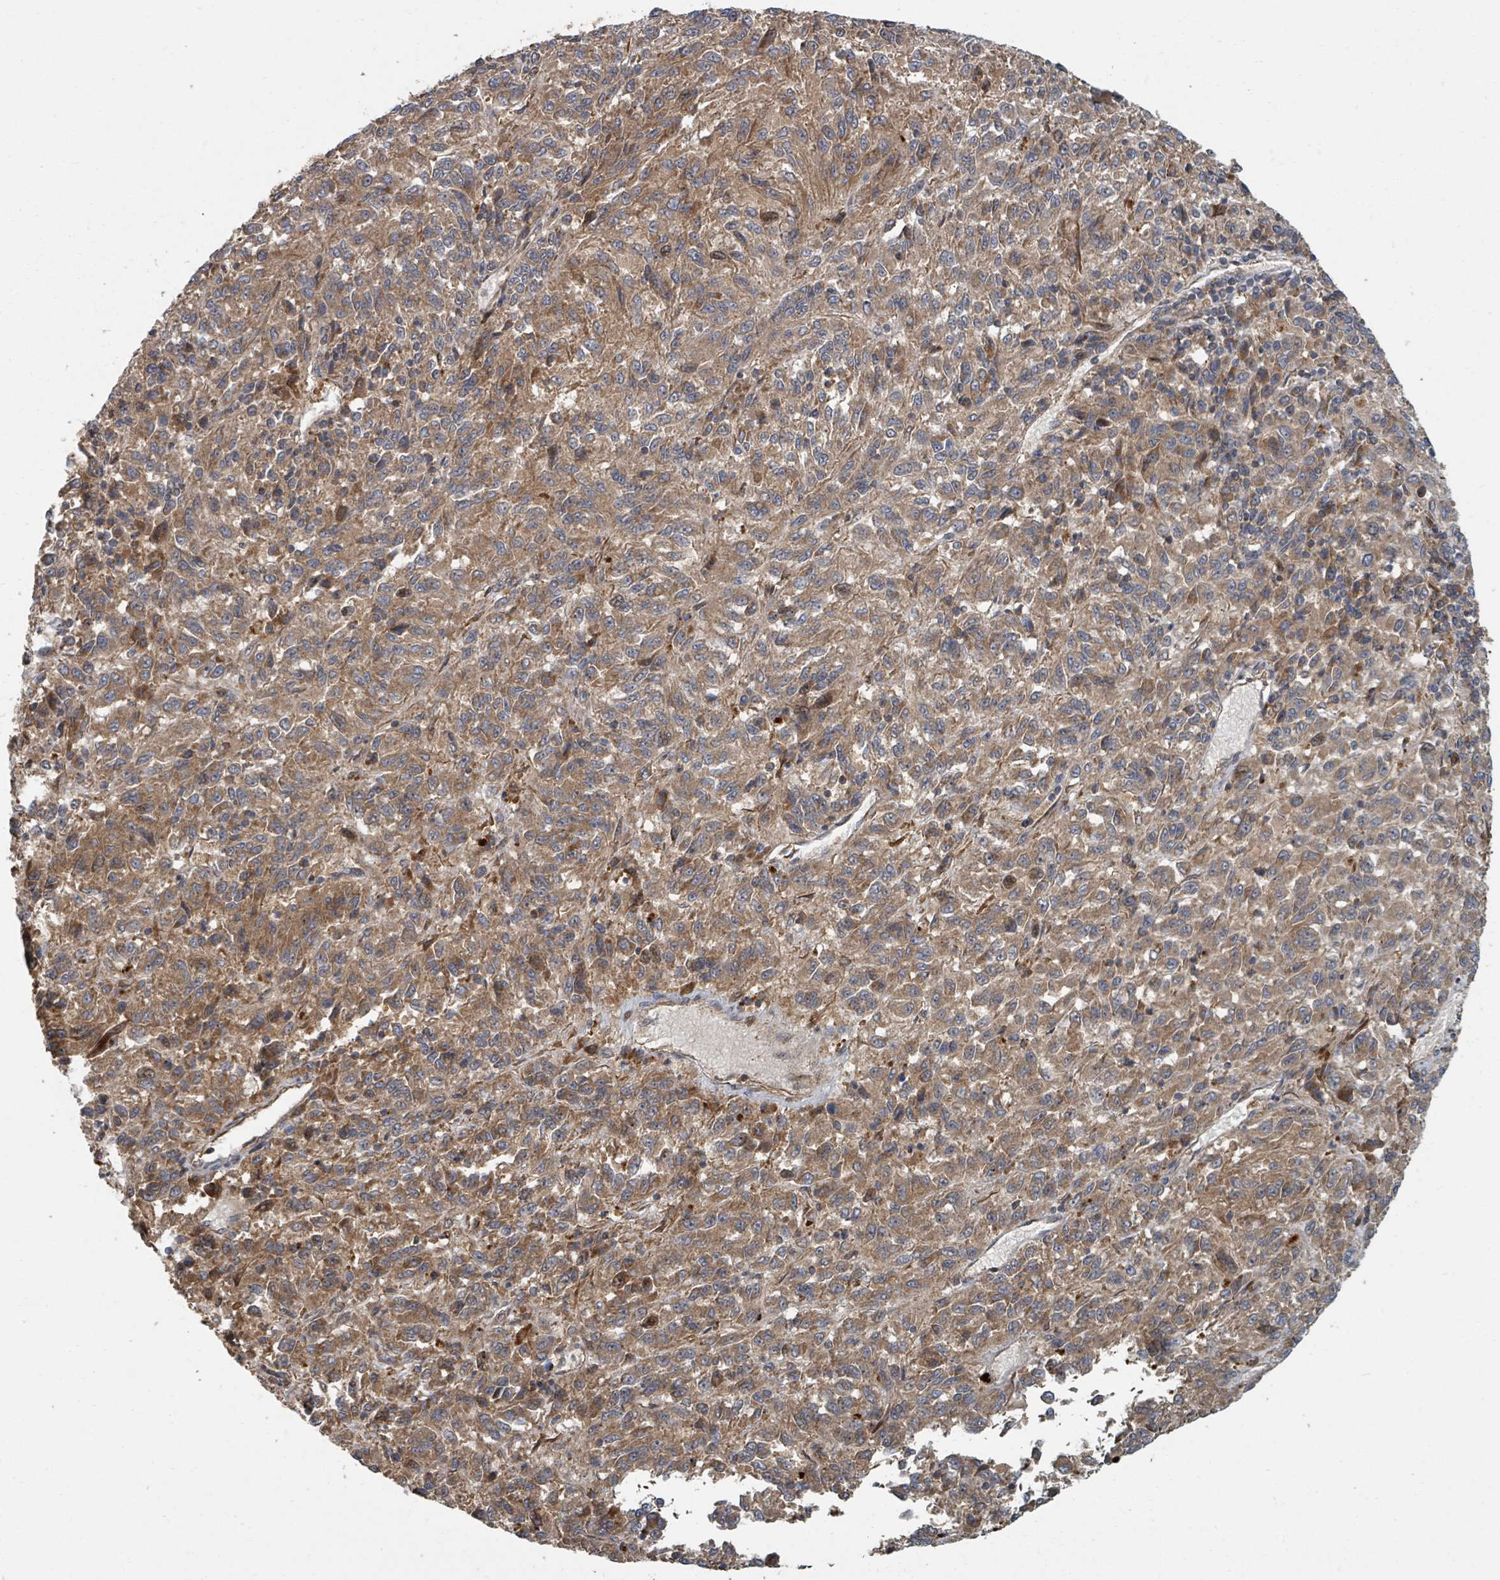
{"staining": {"intensity": "moderate", "quantity": ">75%", "location": "cytoplasmic/membranous"}, "tissue": "melanoma", "cell_type": "Tumor cells", "image_type": "cancer", "snomed": [{"axis": "morphology", "description": "Malignant melanoma, Metastatic site"}, {"axis": "topography", "description": "Lung"}], "caption": "IHC photomicrograph of human melanoma stained for a protein (brown), which demonstrates medium levels of moderate cytoplasmic/membranous expression in about >75% of tumor cells.", "gene": "DPM1", "patient": {"sex": "male", "age": 64}}